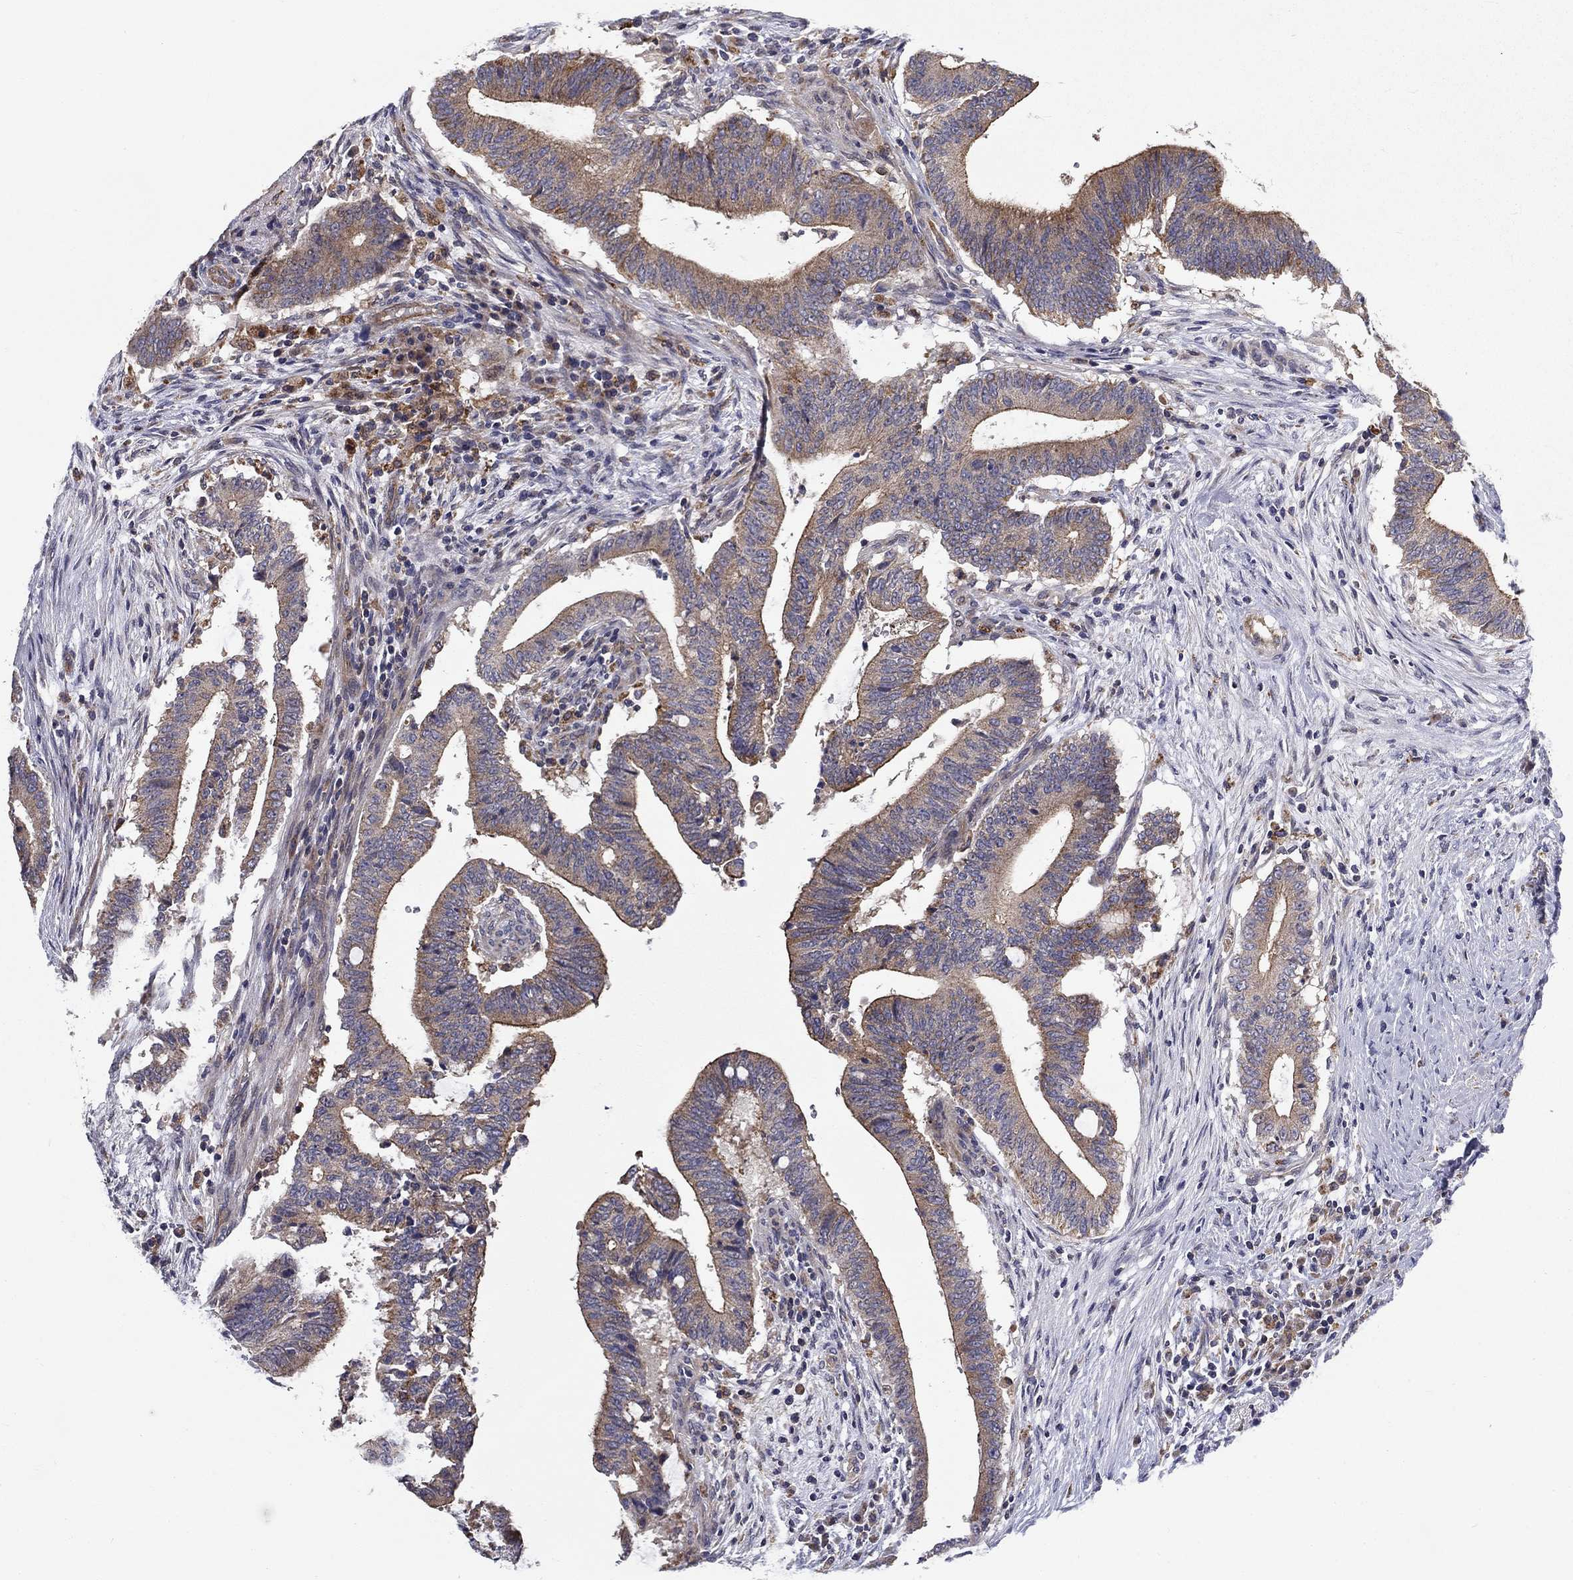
{"staining": {"intensity": "moderate", "quantity": "<25%", "location": "cytoplasmic/membranous"}, "tissue": "colorectal cancer", "cell_type": "Tumor cells", "image_type": "cancer", "snomed": [{"axis": "morphology", "description": "Adenocarcinoma, NOS"}, {"axis": "topography", "description": "Colon"}], "caption": "DAB immunohistochemical staining of colorectal cancer demonstrates moderate cytoplasmic/membranous protein staining in approximately <25% of tumor cells. Nuclei are stained in blue.", "gene": "ALDH4A1", "patient": {"sex": "female", "age": 43}}